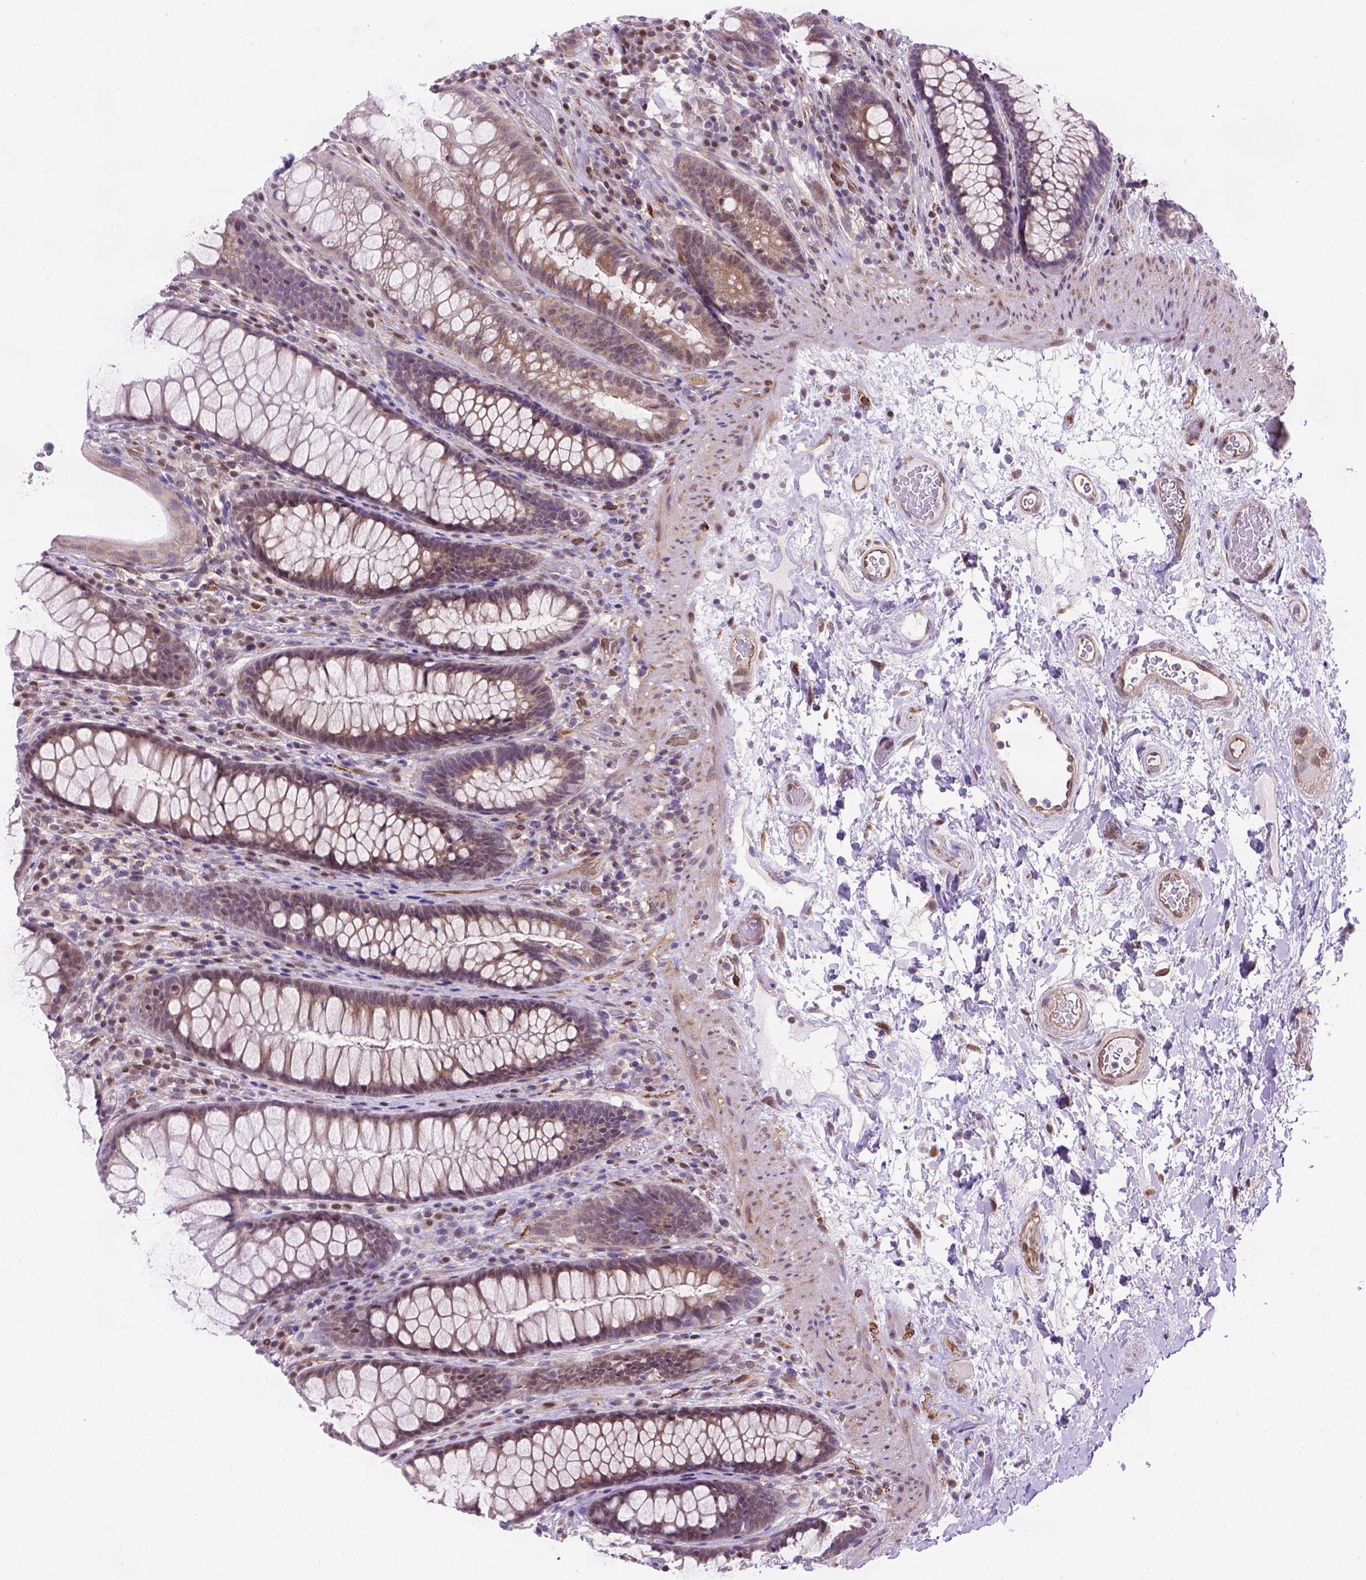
{"staining": {"intensity": "moderate", "quantity": "25%-75%", "location": "cytoplasmic/membranous,nuclear"}, "tissue": "rectum", "cell_type": "Glandular cells", "image_type": "normal", "snomed": [{"axis": "morphology", "description": "Normal tissue, NOS"}, {"axis": "topography", "description": "Rectum"}], "caption": "Unremarkable rectum was stained to show a protein in brown. There is medium levels of moderate cytoplasmic/membranous,nuclear staining in approximately 25%-75% of glandular cells.", "gene": "MGMT", "patient": {"sex": "male", "age": 72}}